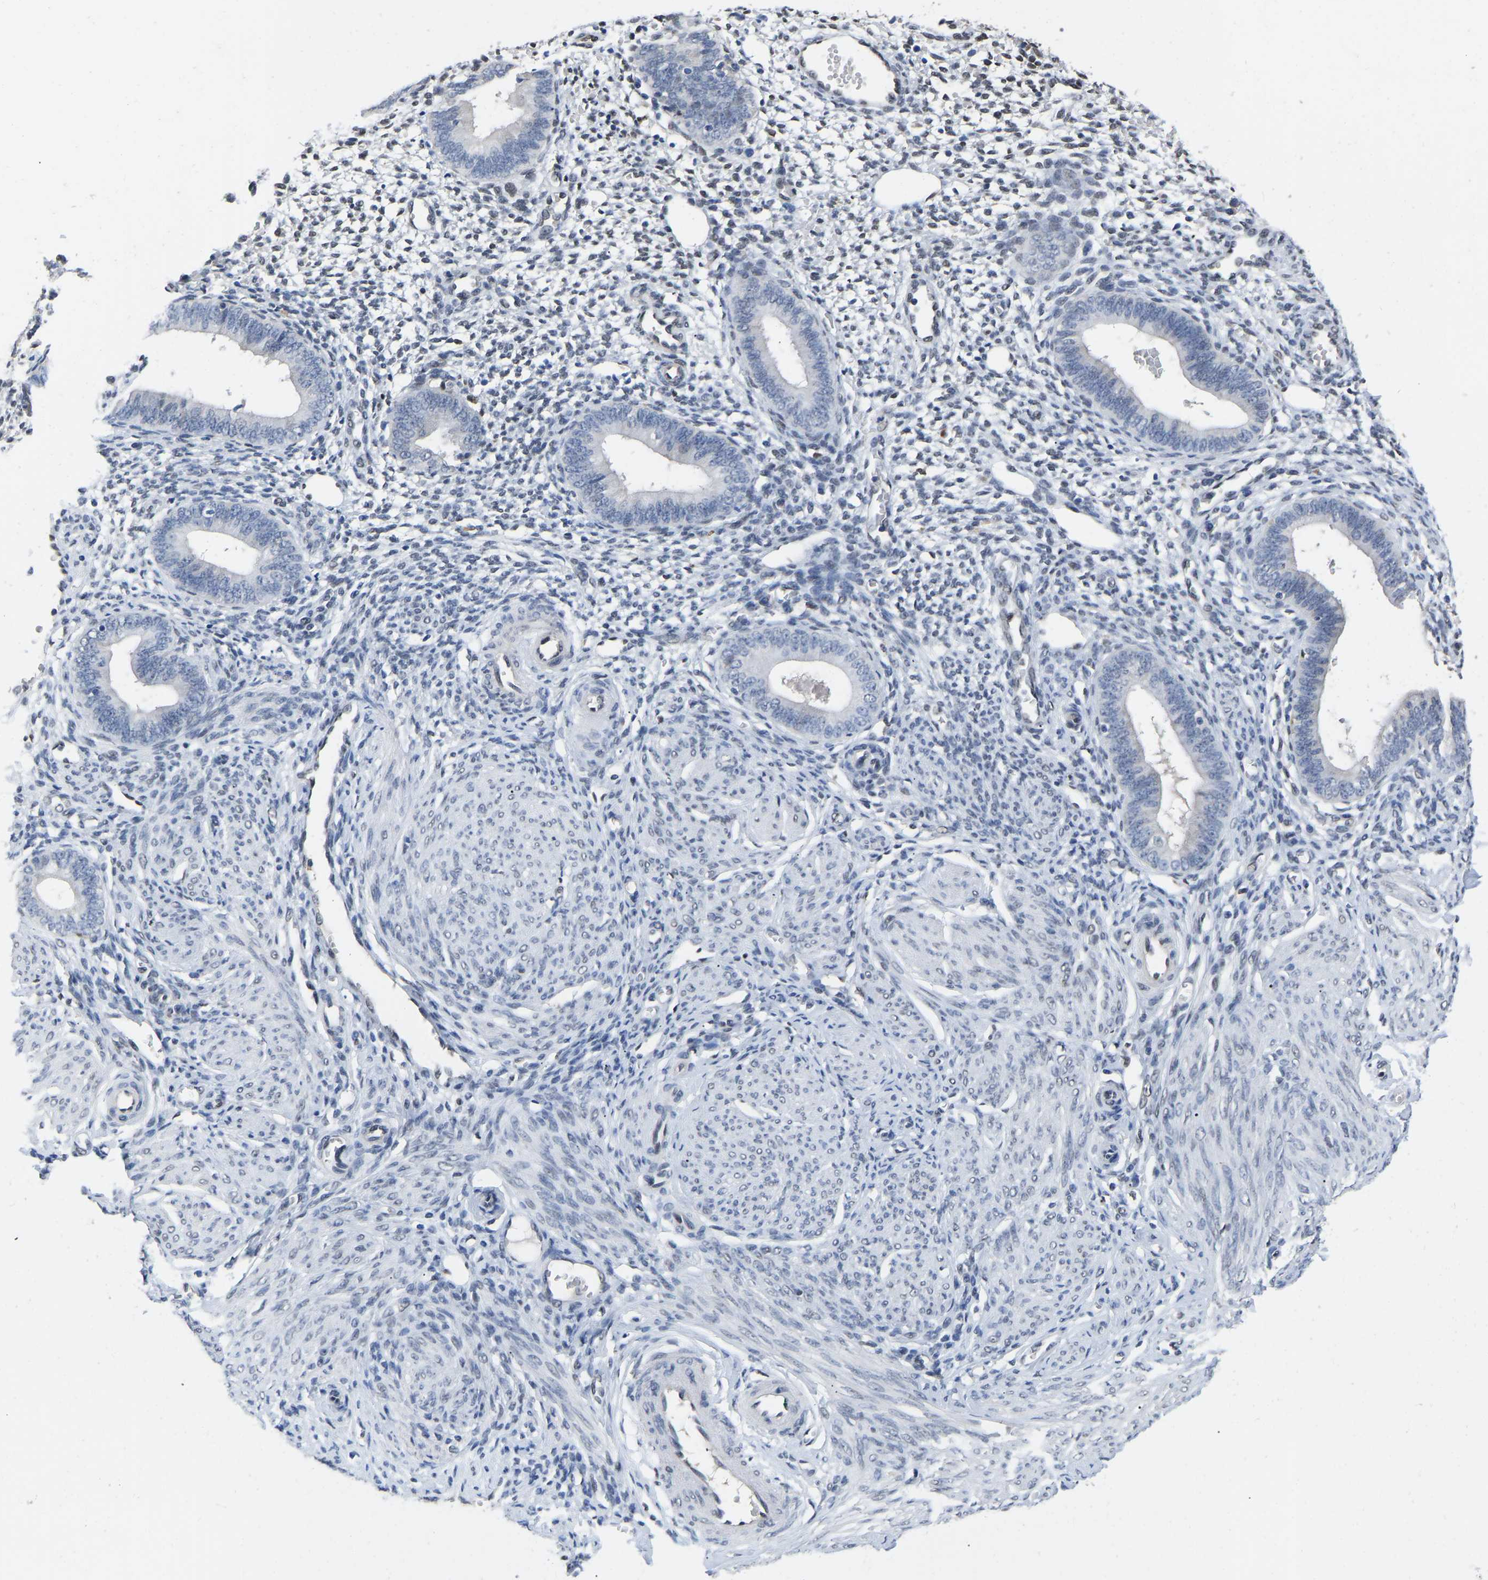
{"staining": {"intensity": "weak", "quantity": "<25%", "location": "nuclear"}, "tissue": "endometrium", "cell_type": "Cells in endometrial stroma", "image_type": "normal", "snomed": [{"axis": "morphology", "description": "Normal tissue, NOS"}, {"axis": "topography", "description": "Endometrium"}], "caption": "This micrograph is of normal endometrium stained with immunohistochemistry (IHC) to label a protein in brown with the nuclei are counter-stained blue. There is no staining in cells in endometrial stroma.", "gene": "QKI", "patient": {"sex": "female", "age": 46}}